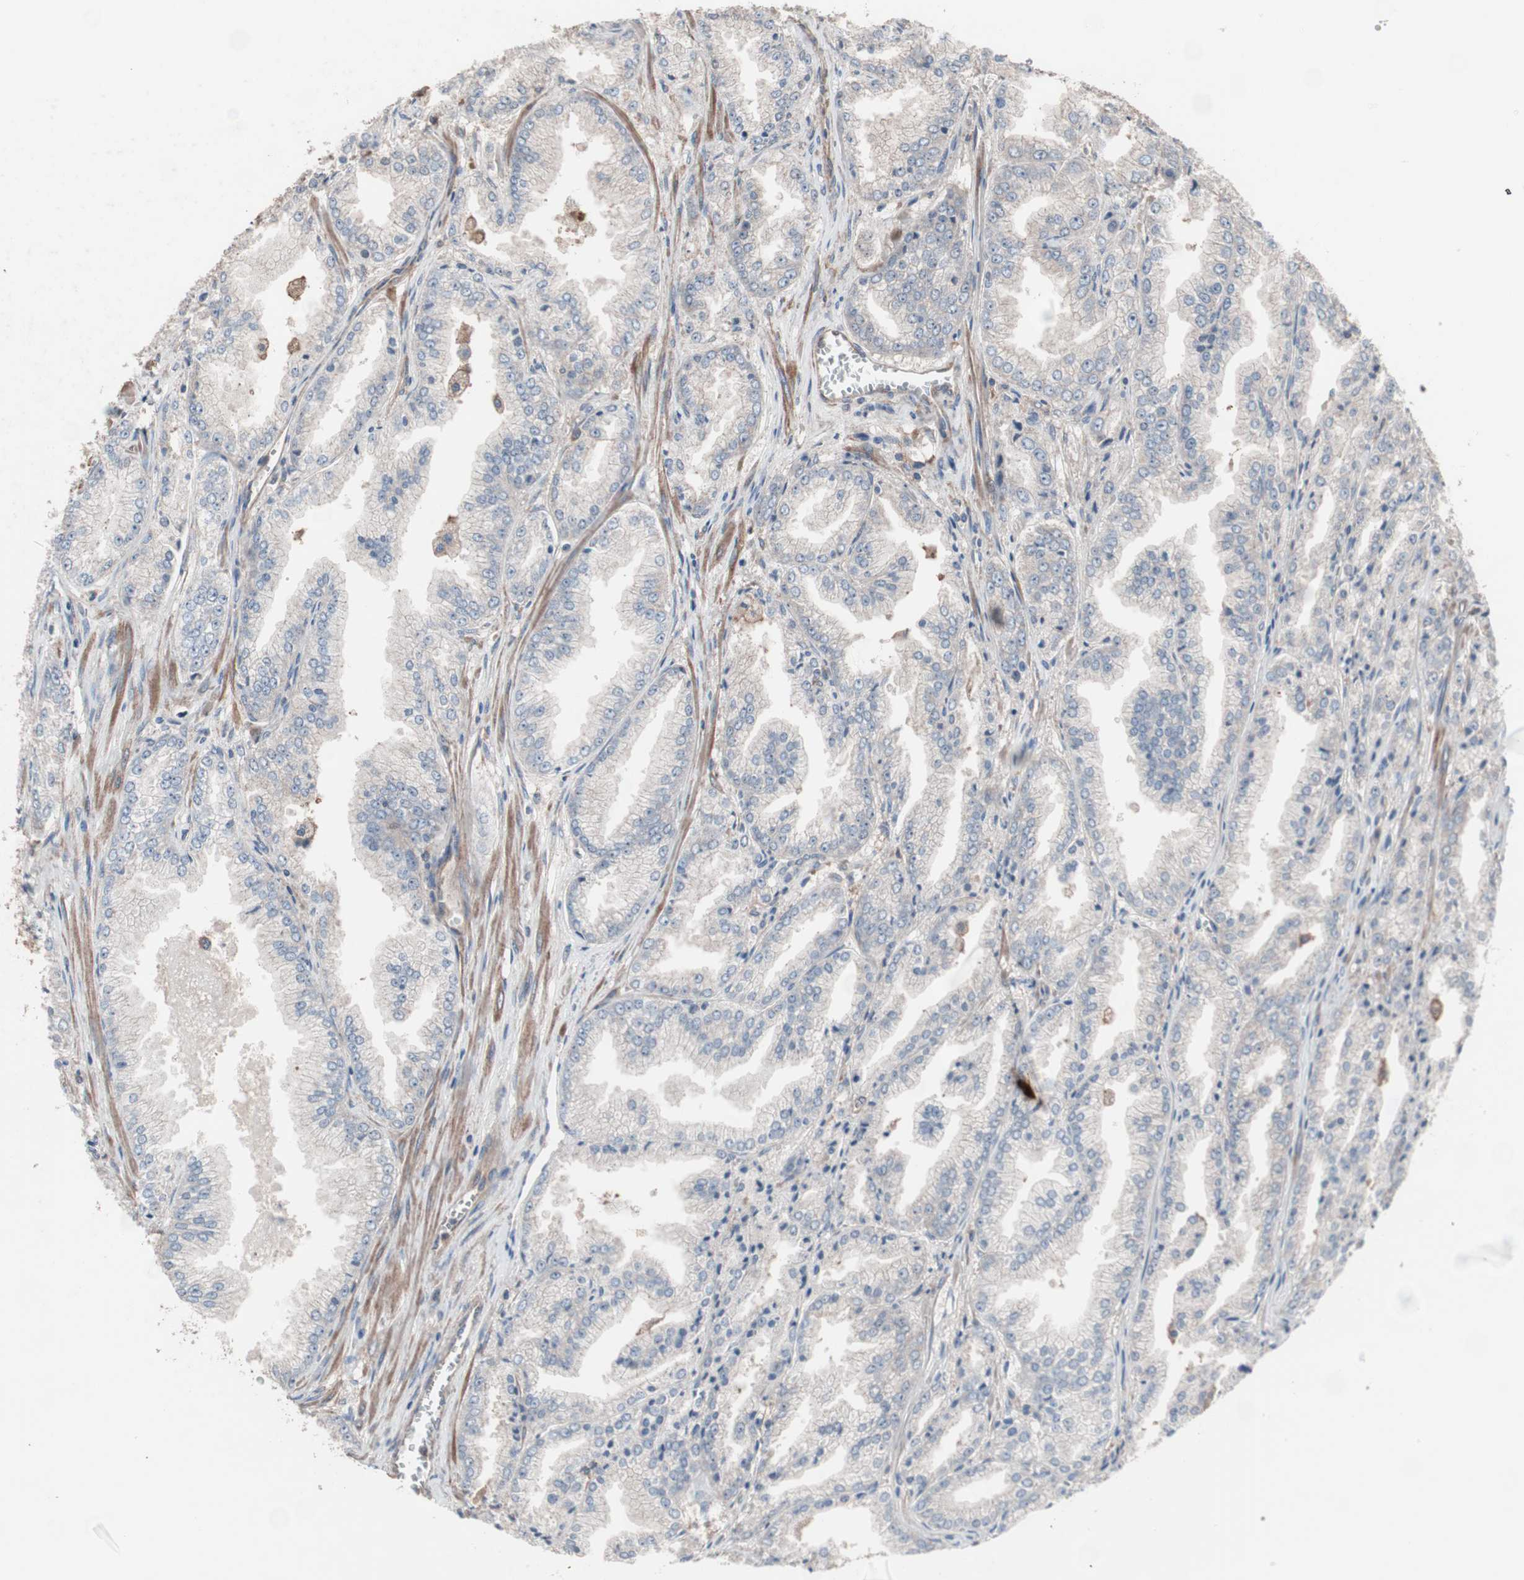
{"staining": {"intensity": "negative", "quantity": "none", "location": "none"}, "tissue": "prostate cancer", "cell_type": "Tumor cells", "image_type": "cancer", "snomed": [{"axis": "morphology", "description": "Adenocarcinoma, High grade"}, {"axis": "topography", "description": "Prostate"}], "caption": "This is a histopathology image of immunohistochemistry staining of prostate cancer, which shows no staining in tumor cells.", "gene": "ATG7", "patient": {"sex": "male", "age": 61}}